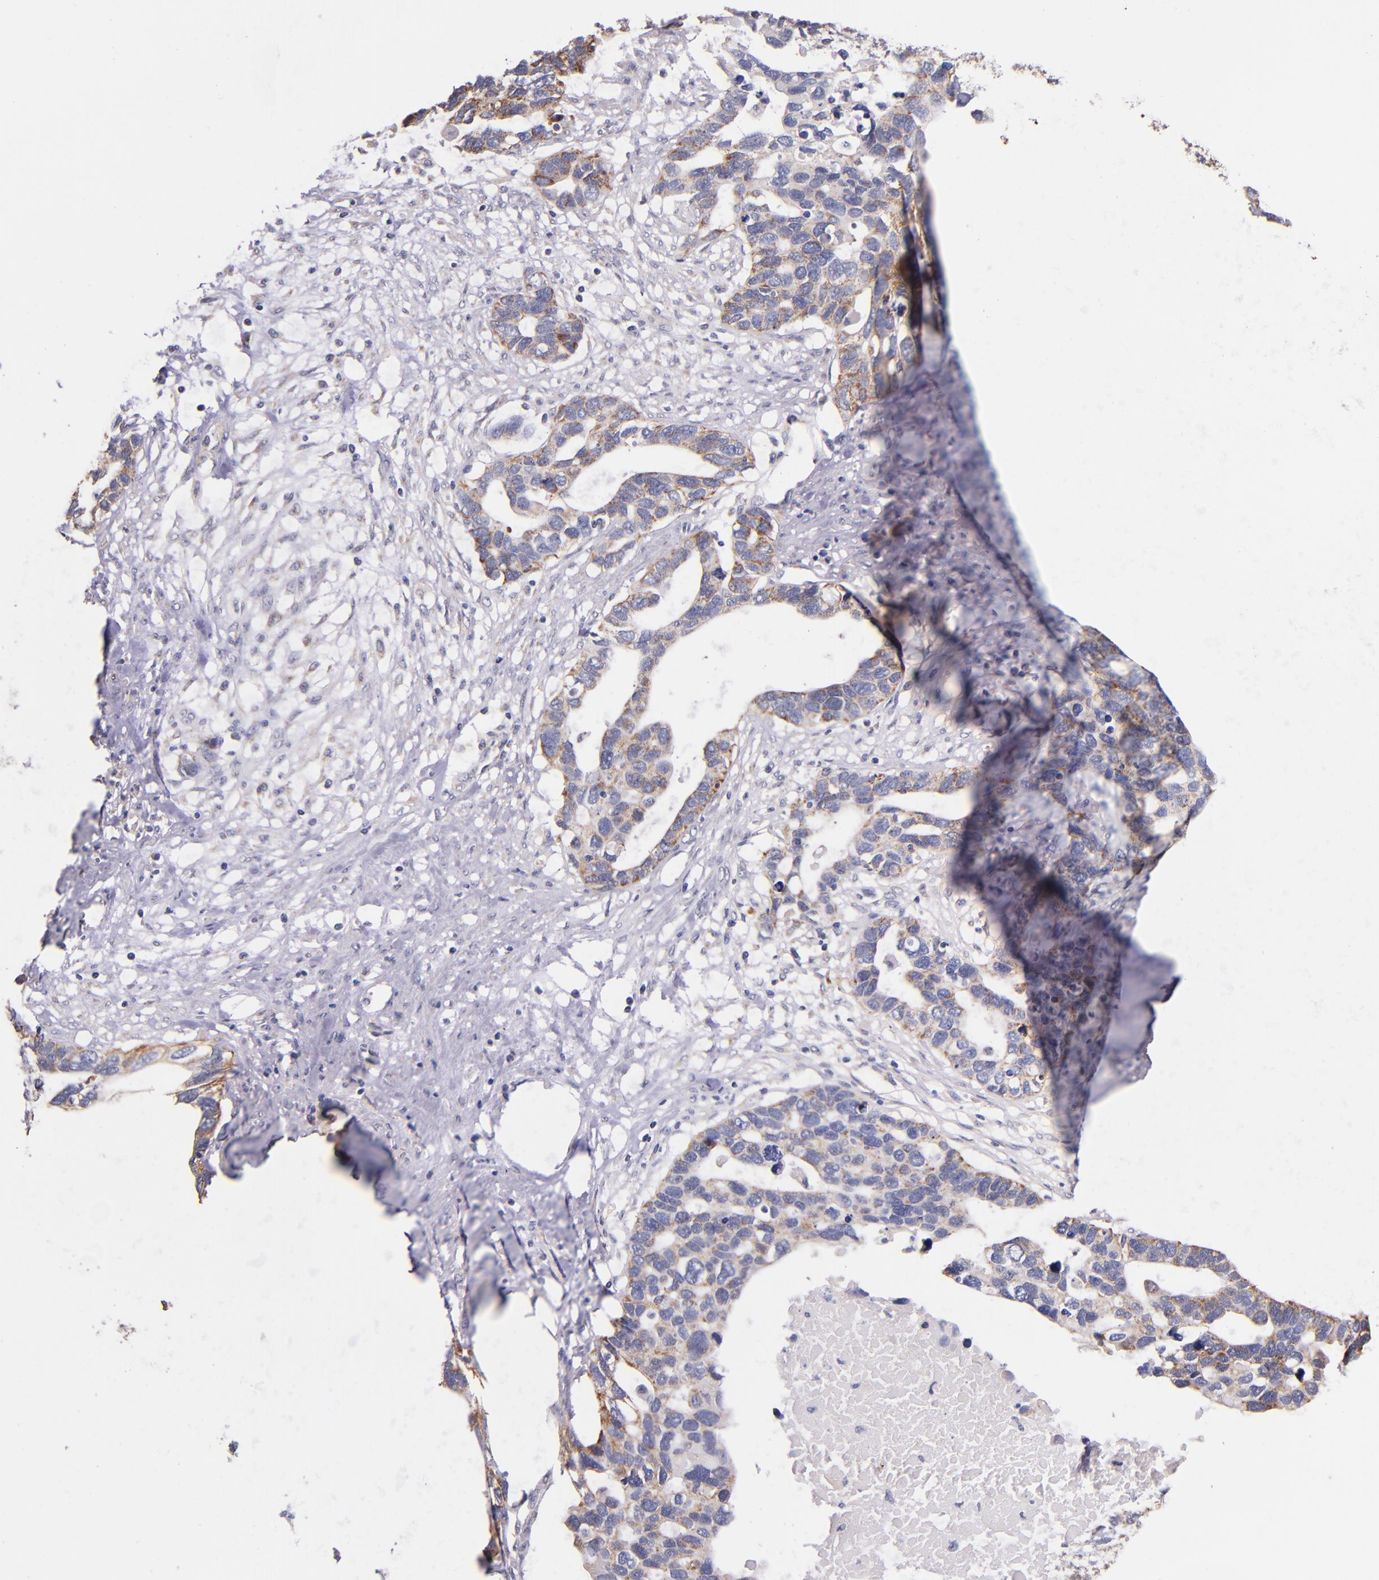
{"staining": {"intensity": "moderate", "quantity": "25%-75%", "location": "cytoplasmic/membranous"}, "tissue": "ovarian cancer", "cell_type": "Tumor cells", "image_type": "cancer", "snomed": [{"axis": "morphology", "description": "Cystadenocarcinoma, serous, NOS"}, {"axis": "topography", "description": "Ovary"}], "caption": "Moderate cytoplasmic/membranous positivity for a protein is seen in about 25%-75% of tumor cells of ovarian cancer using immunohistochemistry.", "gene": "SHC1", "patient": {"sex": "female", "age": 54}}